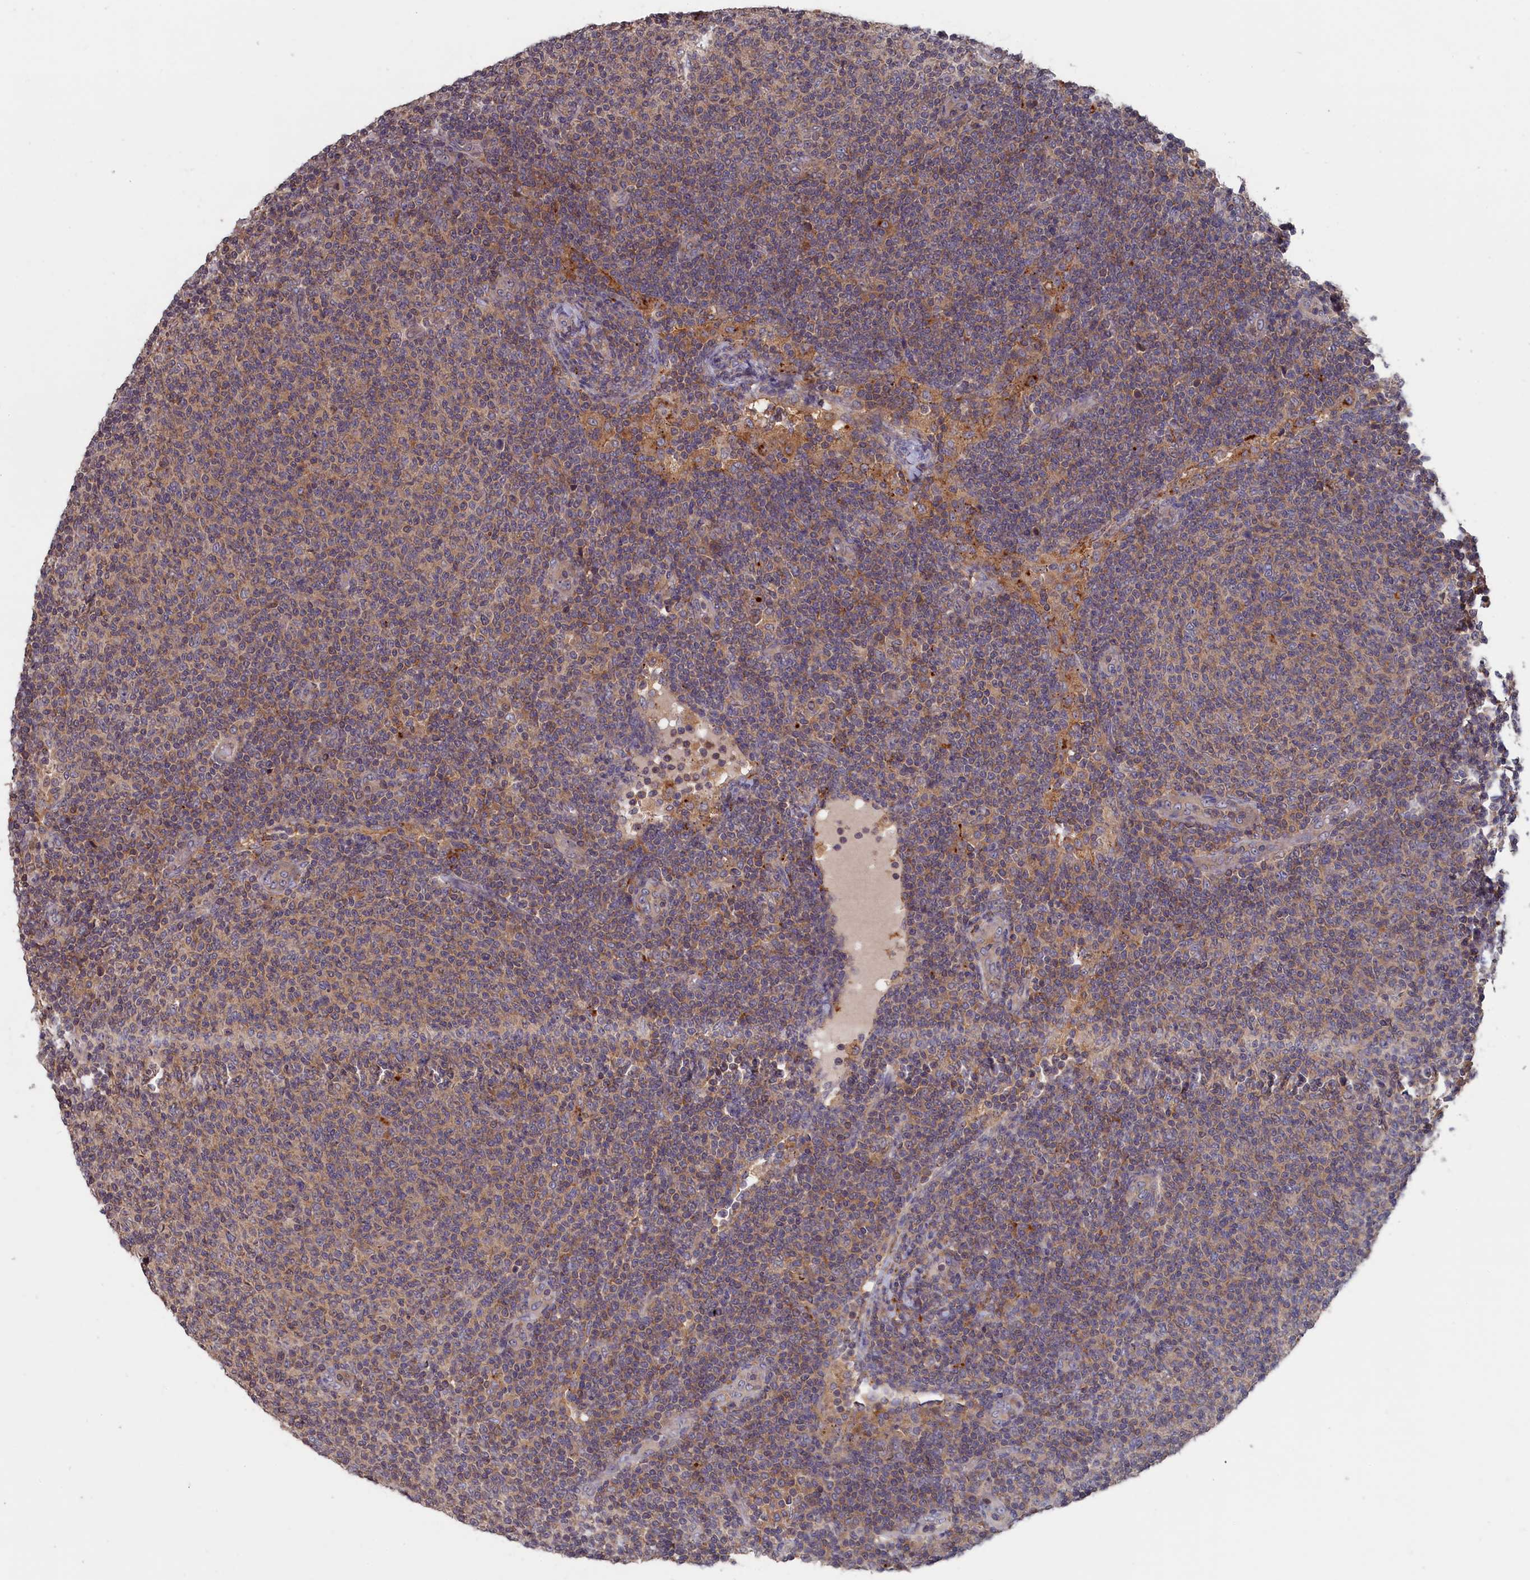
{"staining": {"intensity": "weak", "quantity": "25%-75%", "location": "cytoplasmic/membranous"}, "tissue": "lymphoma", "cell_type": "Tumor cells", "image_type": "cancer", "snomed": [{"axis": "morphology", "description": "Malignant lymphoma, non-Hodgkin's type, Low grade"}, {"axis": "topography", "description": "Lymph node"}], "caption": "This photomicrograph displays malignant lymphoma, non-Hodgkin's type (low-grade) stained with immunohistochemistry to label a protein in brown. The cytoplasmic/membranous of tumor cells show weak positivity for the protein. Nuclei are counter-stained blue.", "gene": "CACTIN", "patient": {"sex": "male", "age": 66}}